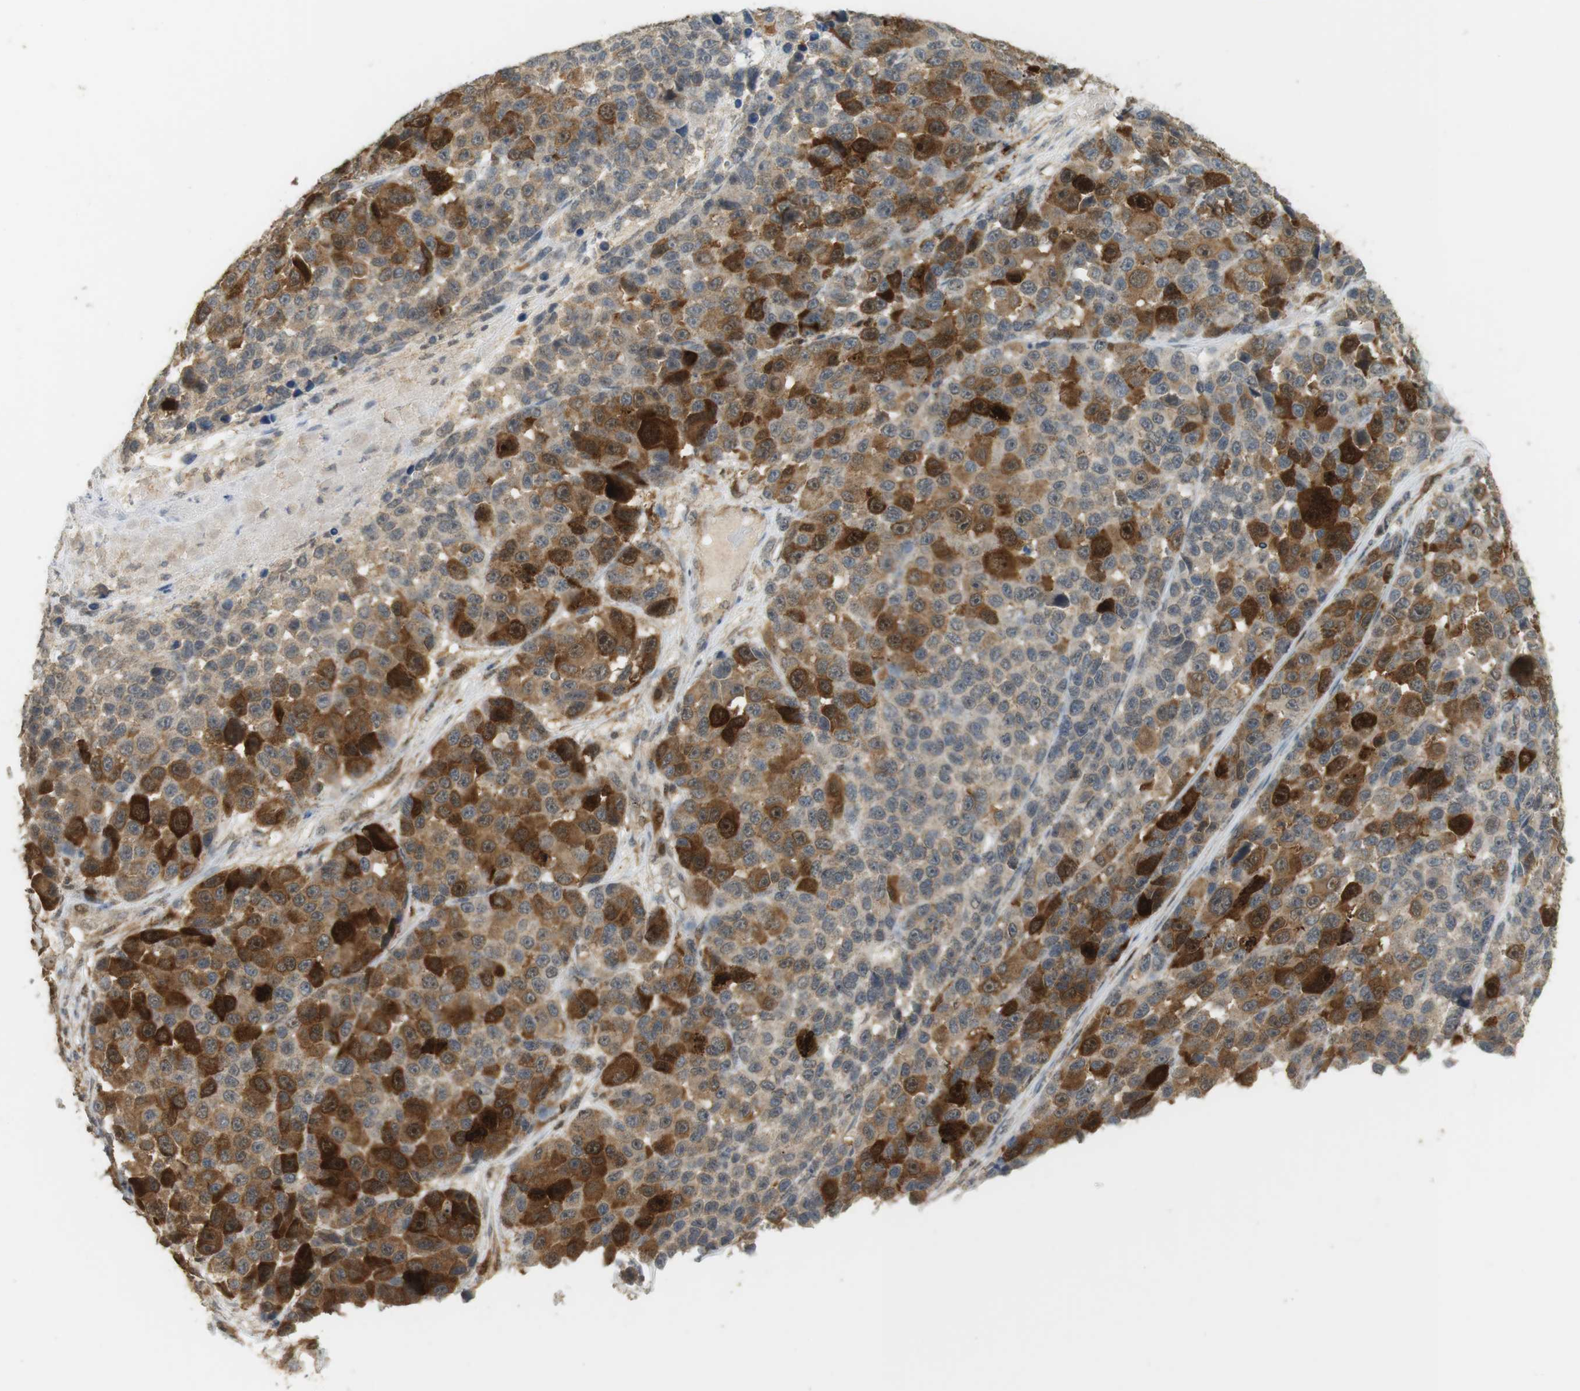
{"staining": {"intensity": "strong", "quantity": "25%-75%", "location": "cytoplasmic/membranous"}, "tissue": "melanoma", "cell_type": "Tumor cells", "image_type": "cancer", "snomed": [{"axis": "morphology", "description": "Malignant melanoma, NOS"}, {"axis": "topography", "description": "Skin"}], "caption": "Melanoma tissue displays strong cytoplasmic/membranous staining in about 25%-75% of tumor cells Ihc stains the protein in brown and the nuclei are stained blue.", "gene": "TTK", "patient": {"sex": "male", "age": 53}}